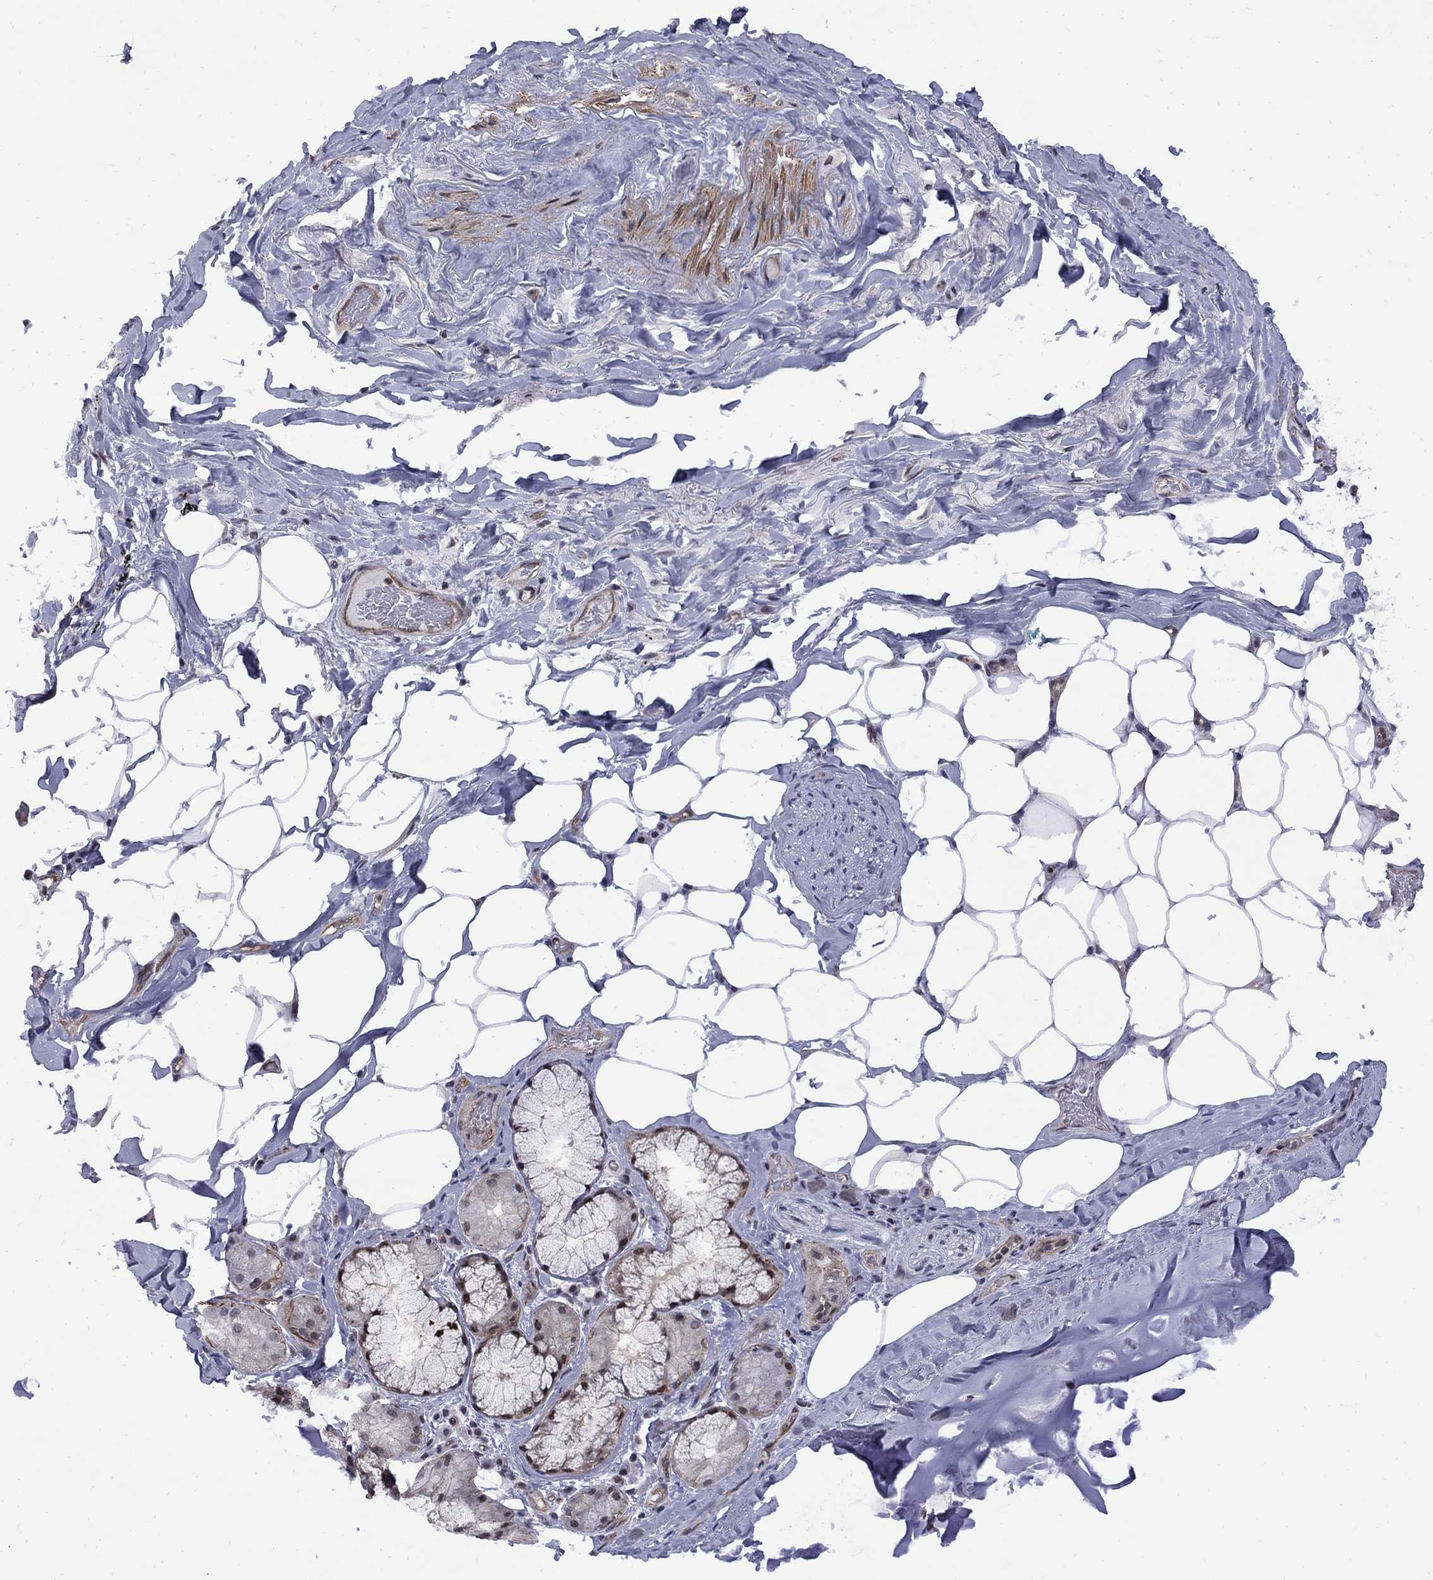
{"staining": {"intensity": "negative", "quantity": "none", "location": "none"}, "tissue": "adipose tissue", "cell_type": "Adipocytes", "image_type": "normal", "snomed": [{"axis": "morphology", "description": "Normal tissue, NOS"}, {"axis": "topography", "description": "Bronchus"}, {"axis": "topography", "description": "Lung"}], "caption": "High magnification brightfield microscopy of unremarkable adipose tissue stained with DAB (brown) and counterstained with hematoxylin (blue): adipocytes show no significant staining.", "gene": "BRF1", "patient": {"sex": "female", "age": 57}}